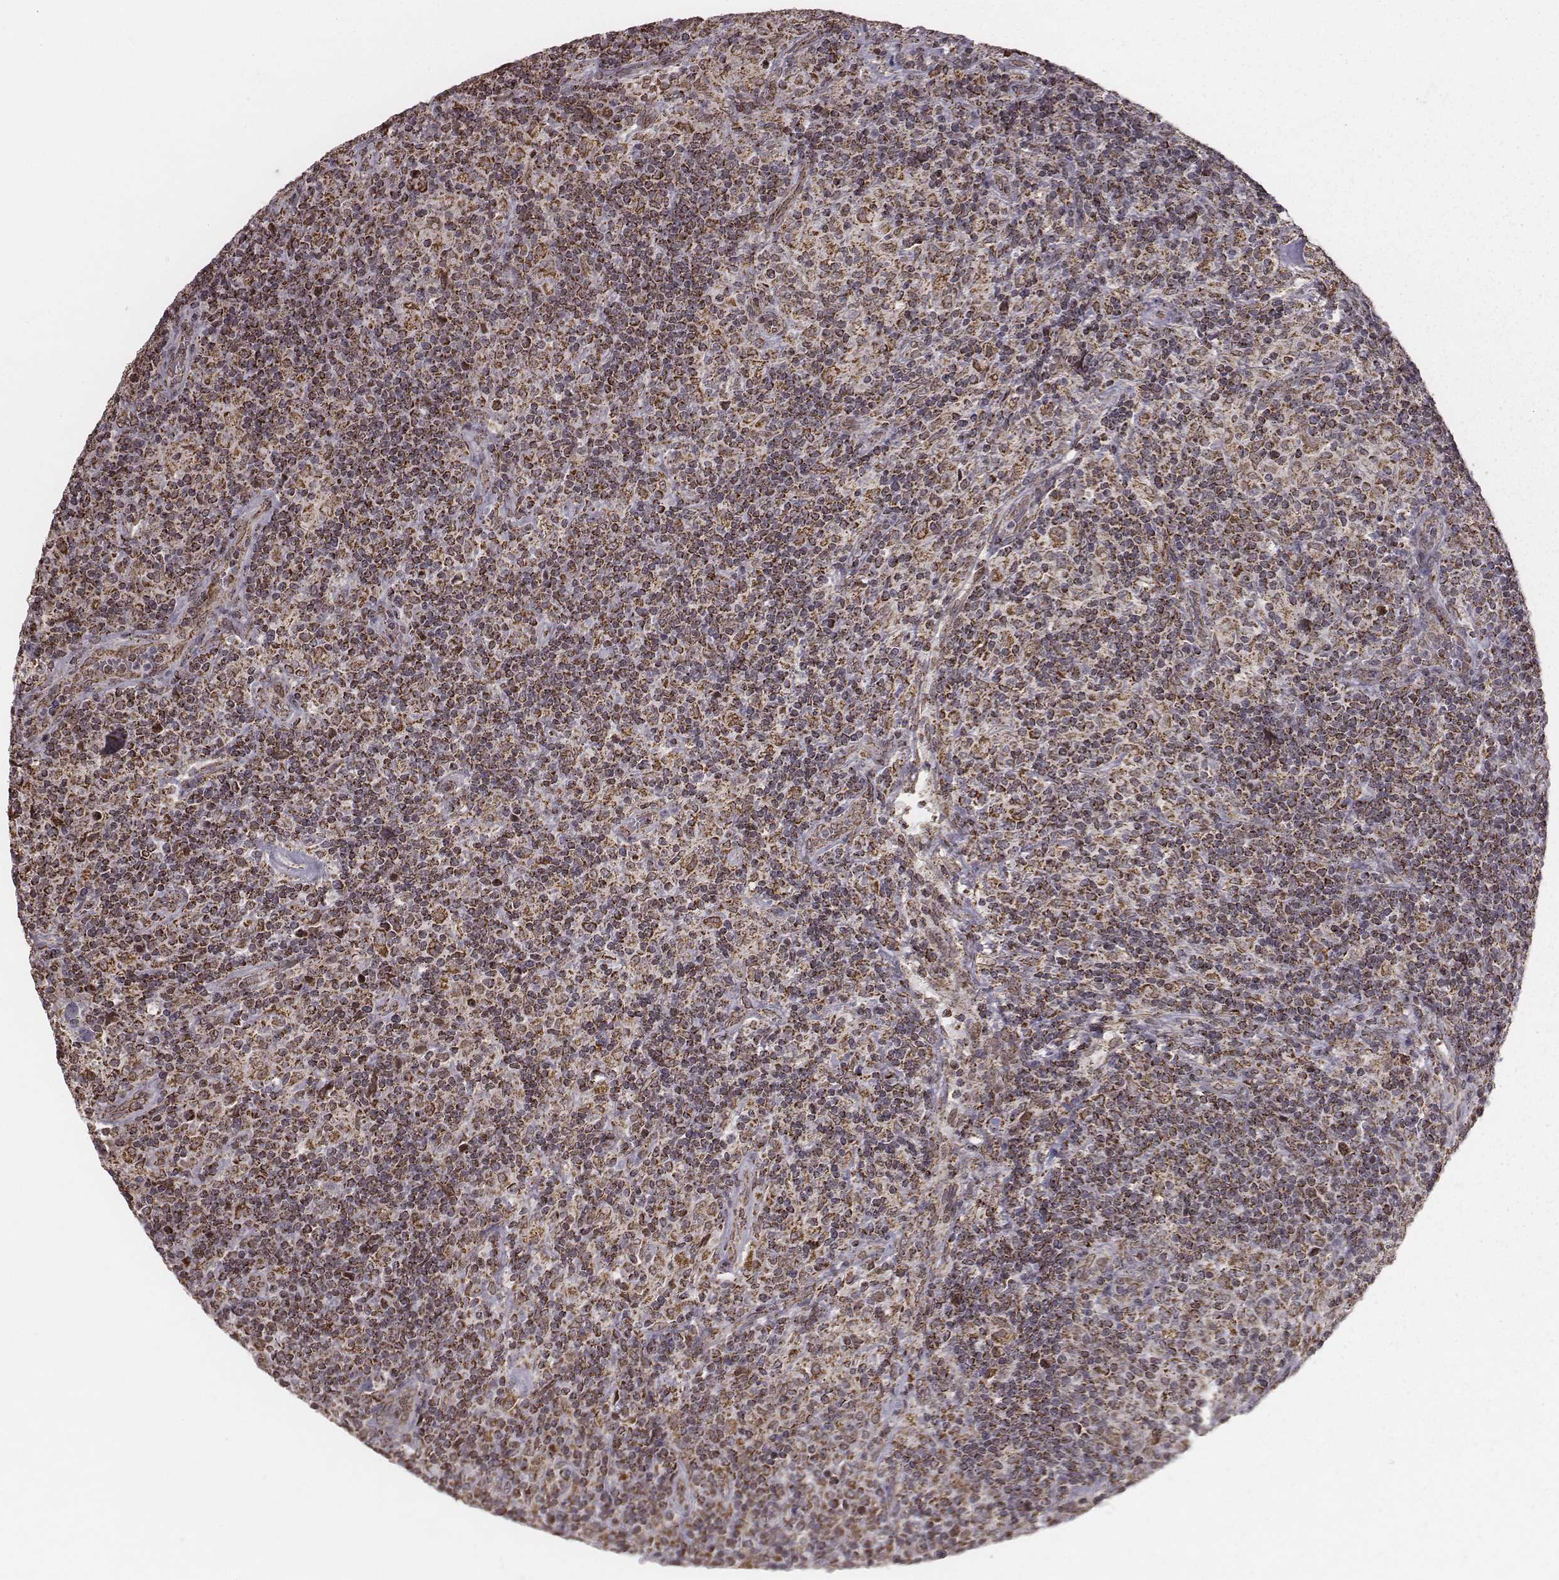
{"staining": {"intensity": "moderate", "quantity": ">75%", "location": "cytoplasmic/membranous"}, "tissue": "lymphoma", "cell_type": "Tumor cells", "image_type": "cancer", "snomed": [{"axis": "morphology", "description": "Hodgkin's disease, NOS"}, {"axis": "topography", "description": "Lymph node"}], "caption": "Immunohistochemical staining of Hodgkin's disease reveals moderate cytoplasmic/membranous protein expression in about >75% of tumor cells.", "gene": "ACOT2", "patient": {"sex": "male", "age": 70}}